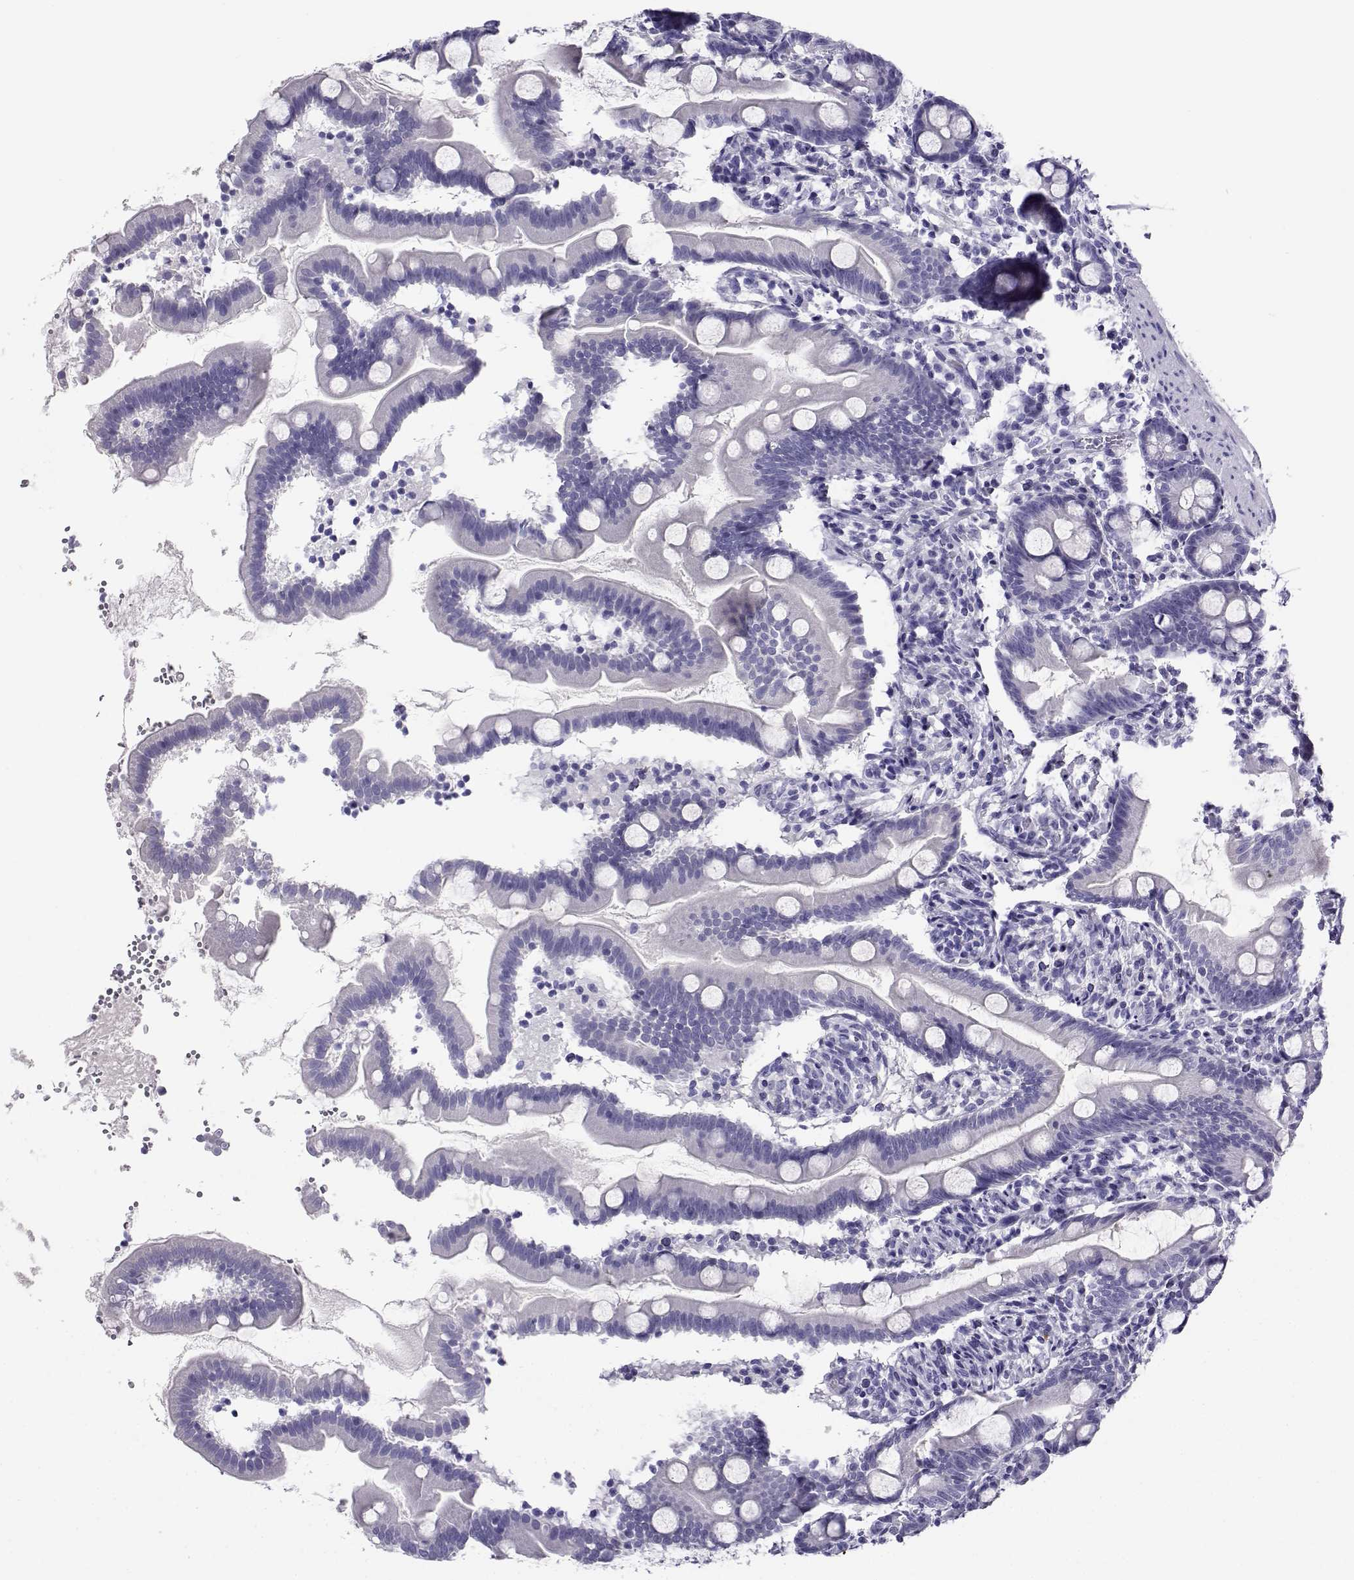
{"staining": {"intensity": "negative", "quantity": "none", "location": "none"}, "tissue": "small intestine", "cell_type": "Glandular cells", "image_type": "normal", "snomed": [{"axis": "morphology", "description": "Normal tissue, NOS"}, {"axis": "topography", "description": "Small intestine"}], "caption": "DAB (3,3'-diaminobenzidine) immunohistochemical staining of benign small intestine demonstrates no significant staining in glandular cells.", "gene": "CABS1", "patient": {"sex": "female", "age": 44}}